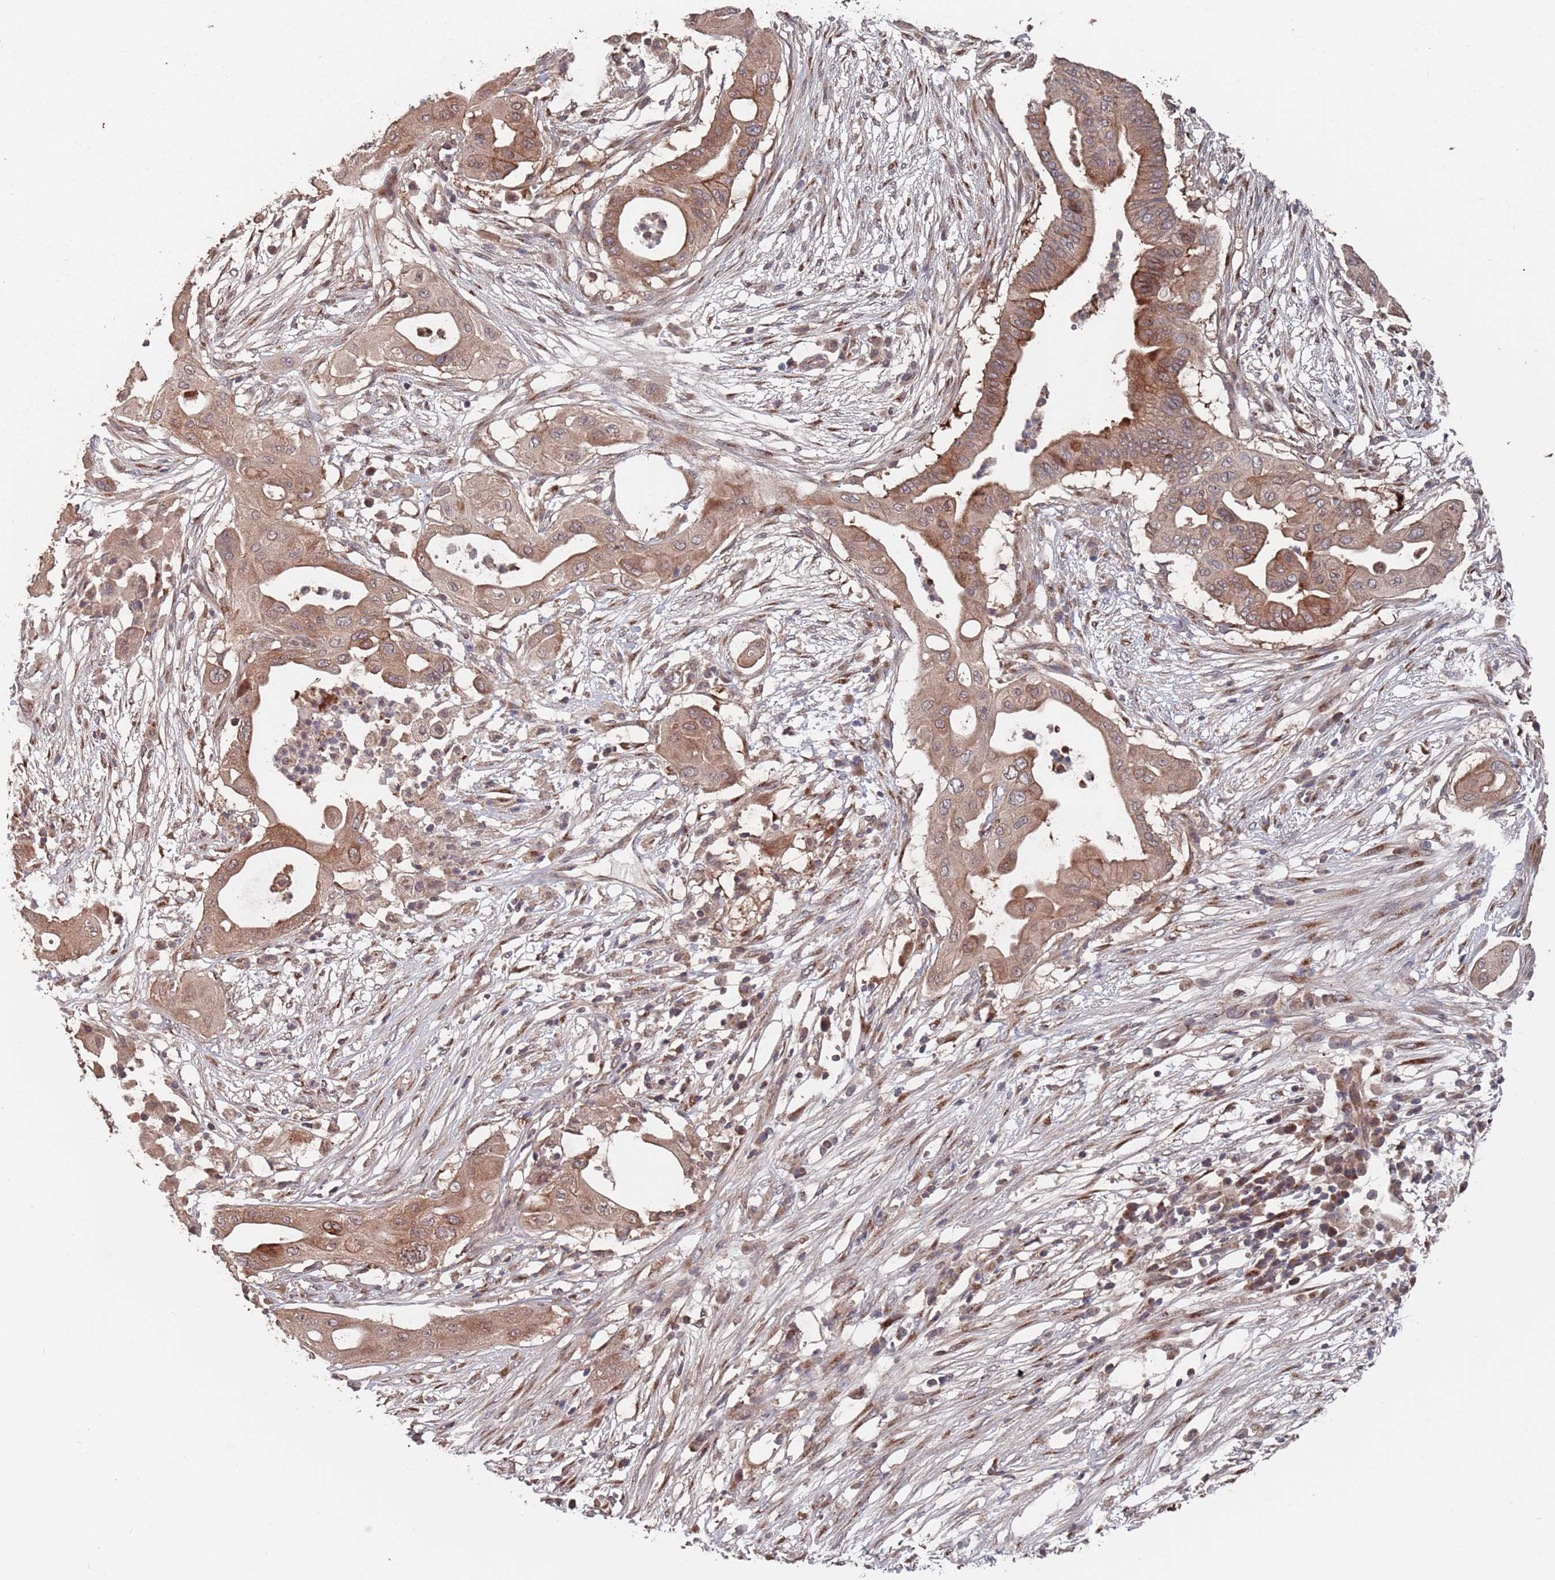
{"staining": {"intensity": "moderate", "quantity": ">75%", "location": "cytoplasmic/membranous"}, "tissue": "pancreatic cancer", "cell_type": "Tumor cells", "image_type": "cancer", "snomed": [{"axis": "morphology", "description": "Adenocarcinoma, NOS"}, {"axis": "topography", "description": "Pancreas"}], "caption": "The immunohistochemical stain labels moderate cytoplasmic/membranous staining in tumor cells of pancreatic cancer (adenocarcinoma) tissue. (DAB (3,3'-diaminobenzidine) IHC with brightfield microscopy, high magnification).", "gene": "UNC45A", "patient": {"sex": "male", "age": 68}}